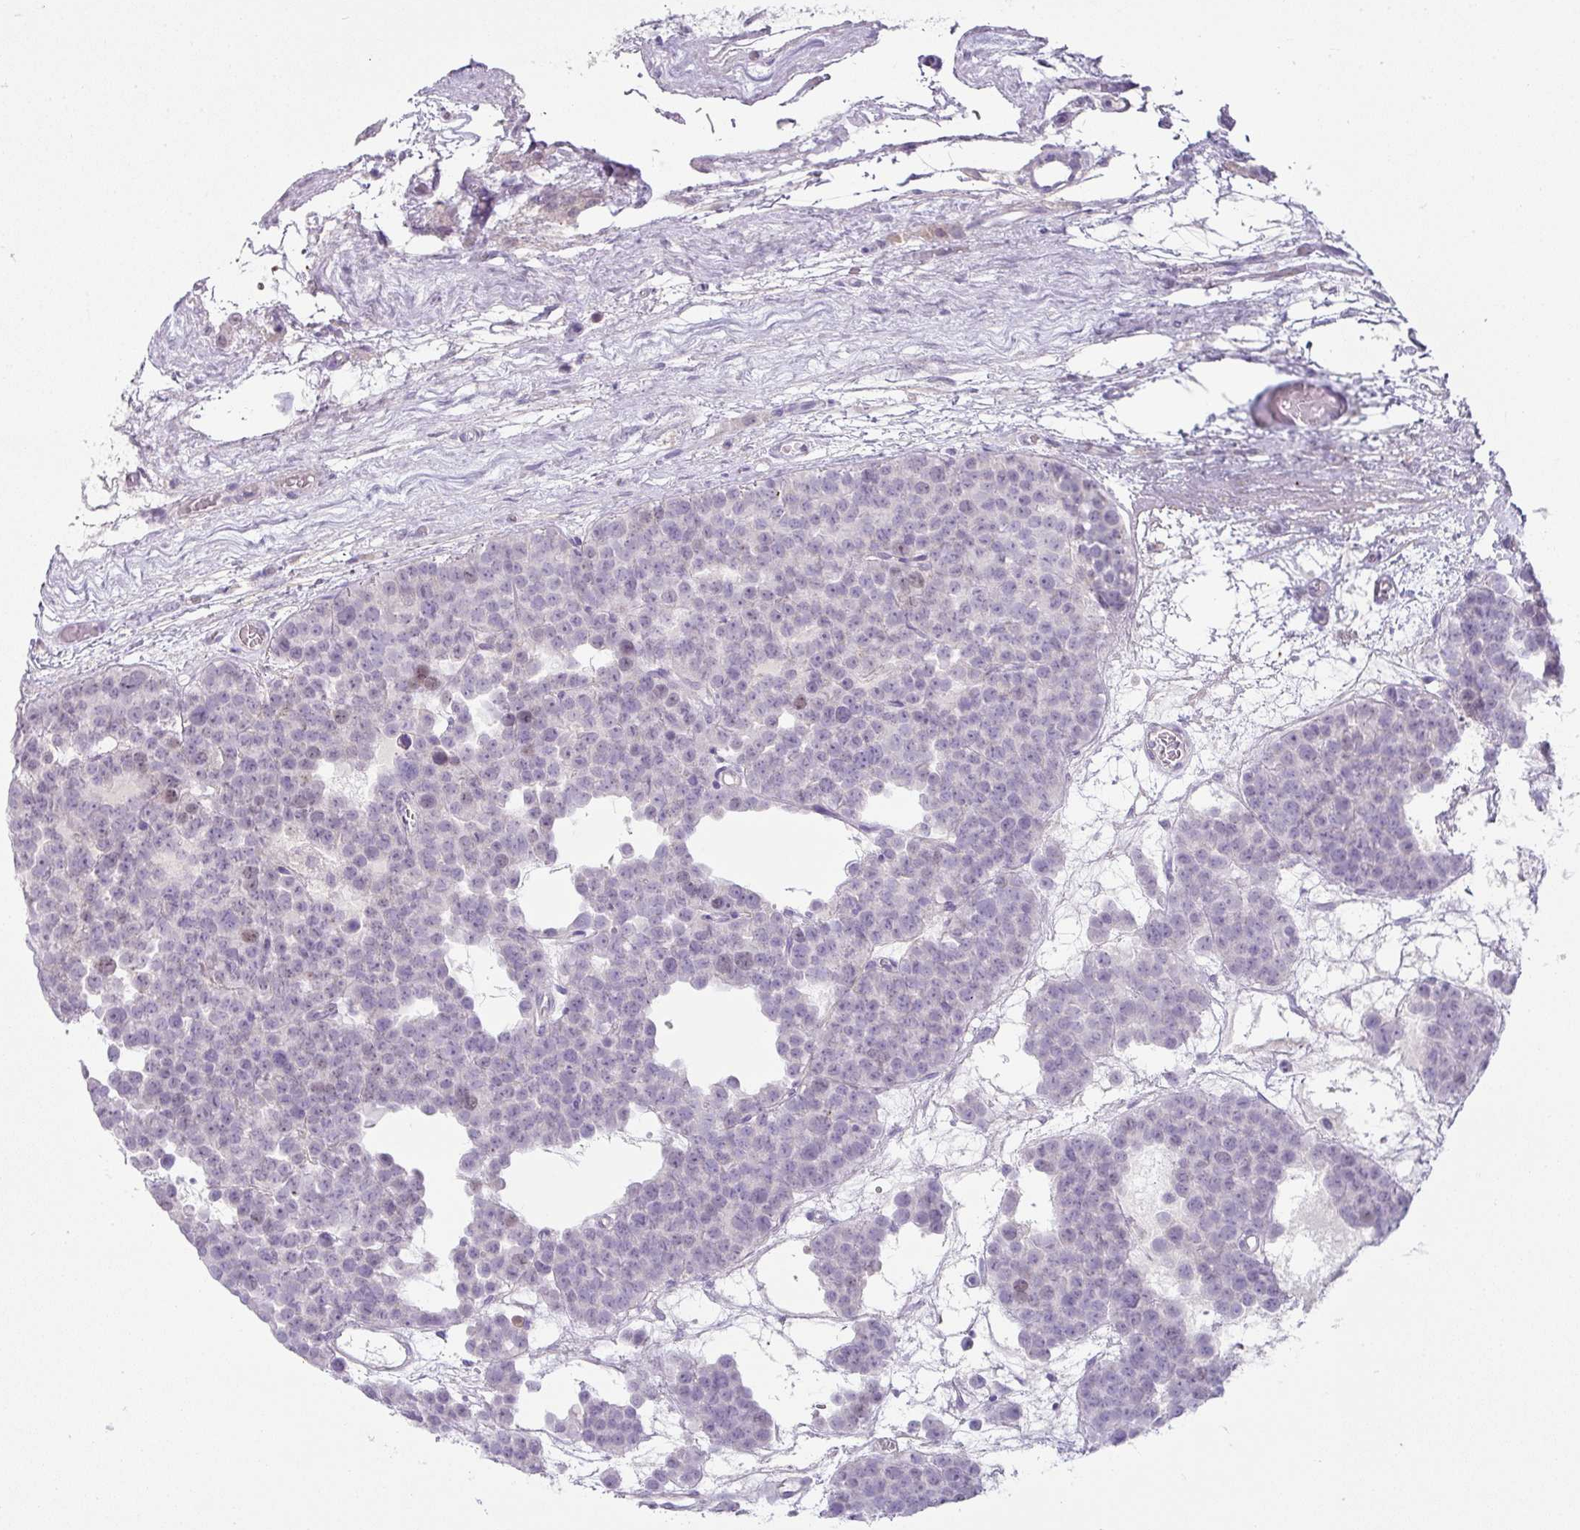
{"staining": {"intensity": "negative", "quantity": "none", "location": "none"}, "tissue": "testis cancer", "cell_type": "Tumor cells", "image_type": "cancer", "snomed": [{"axis": "morphology", "description": "Seminoma, NOS"}, {"axis": "topography", "description": "Testis"}], "caption": "Seminoma (testis) stained for a protein using immunohistochemistry (IHC) displays no expression tumor cells.", "gene": "OR52N1", "patient": {"sex": "male", "age": 71}}